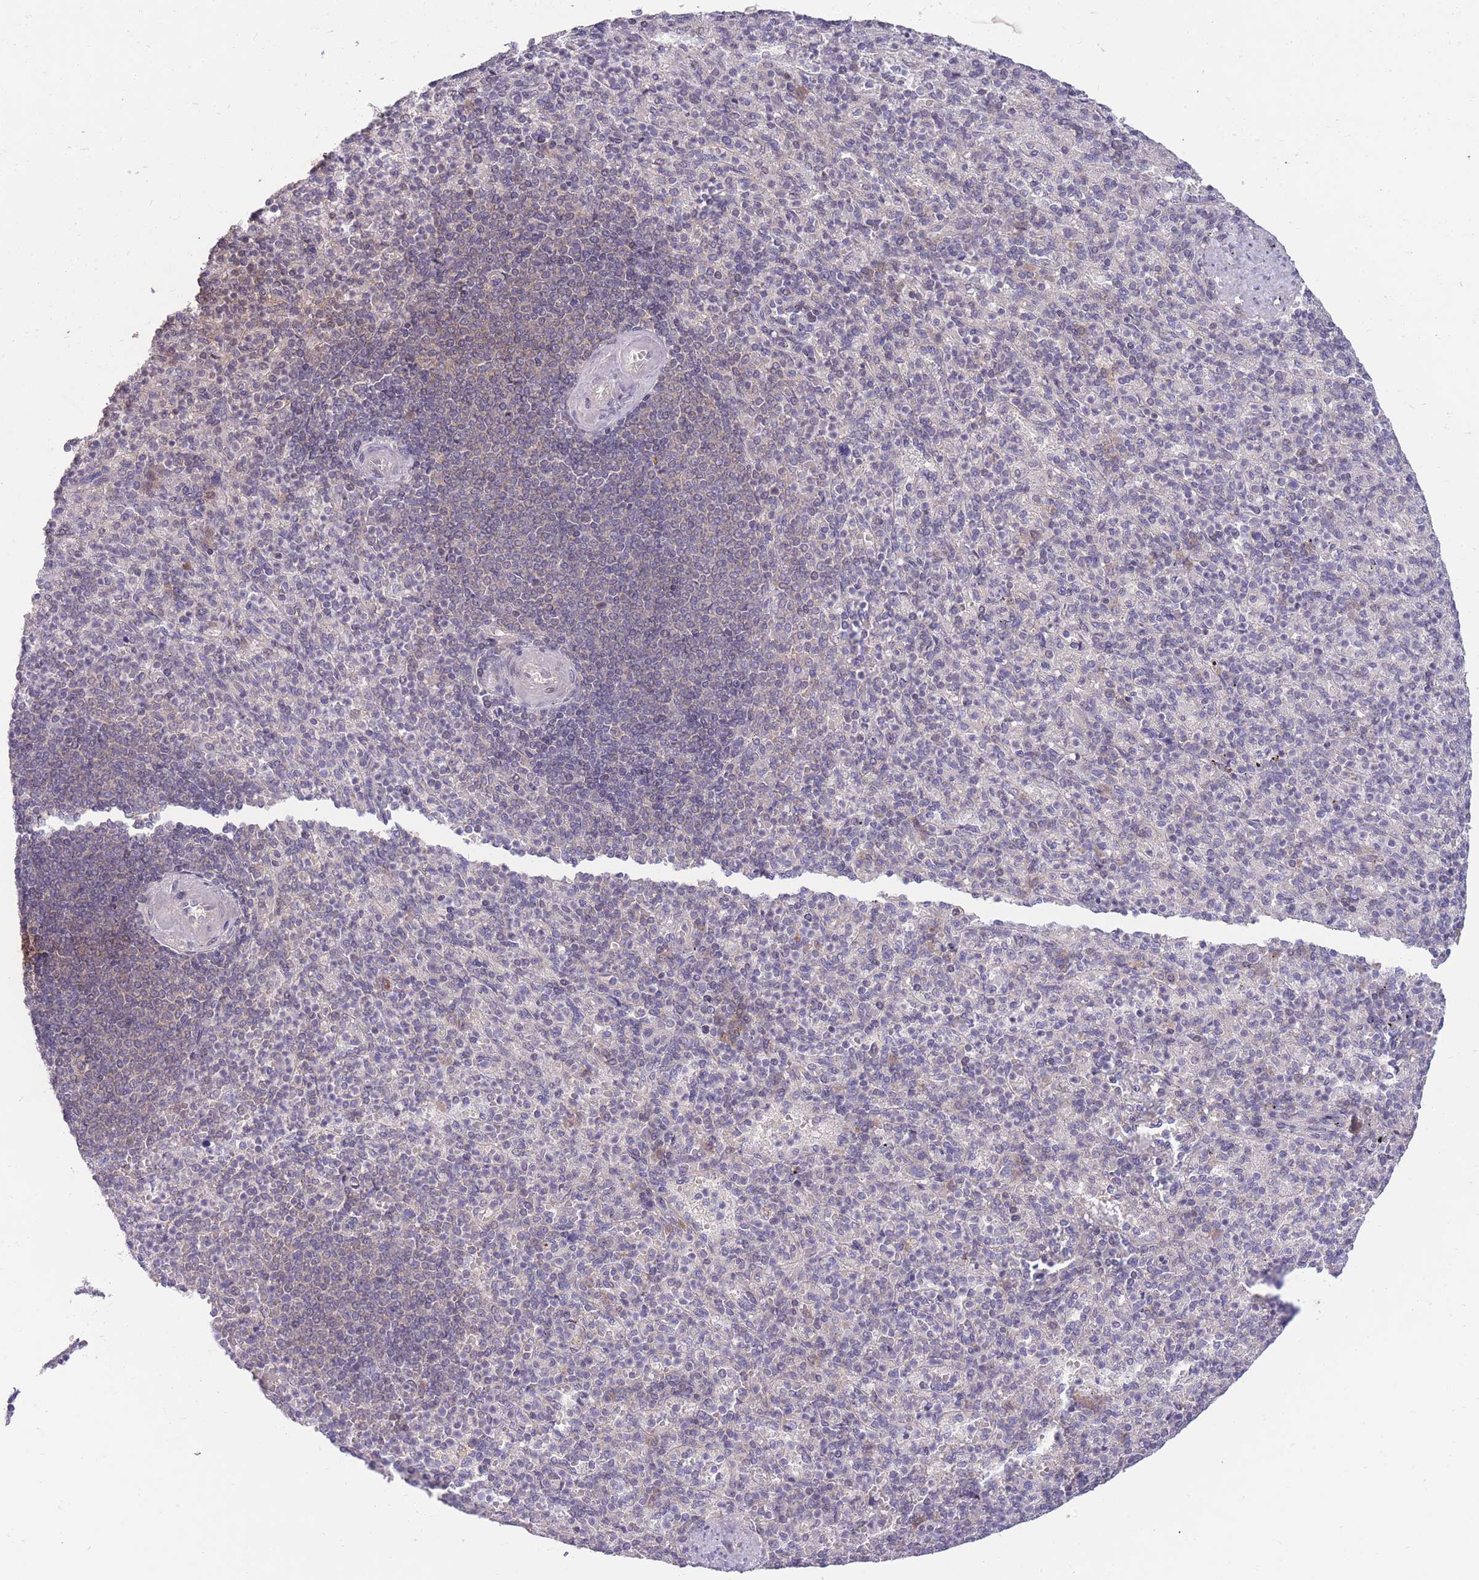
{"staining": {"intensity": "negative", "quantity": "none", "location": "none"}, "tissue": "spleen", "cell_type": "Cells in red pulp", "image_type": "normal", "snomed": [{"axis": "morphology", "description": "Normal tissue, NOS"}, {"axis": "topography", "description": "Spleen"}], "caption": "The histopathology image reveals no staining of cells in red pulp in normal spleen.", "gene": "RIC8A", "patient": {"sex": "female", "age": 74}}